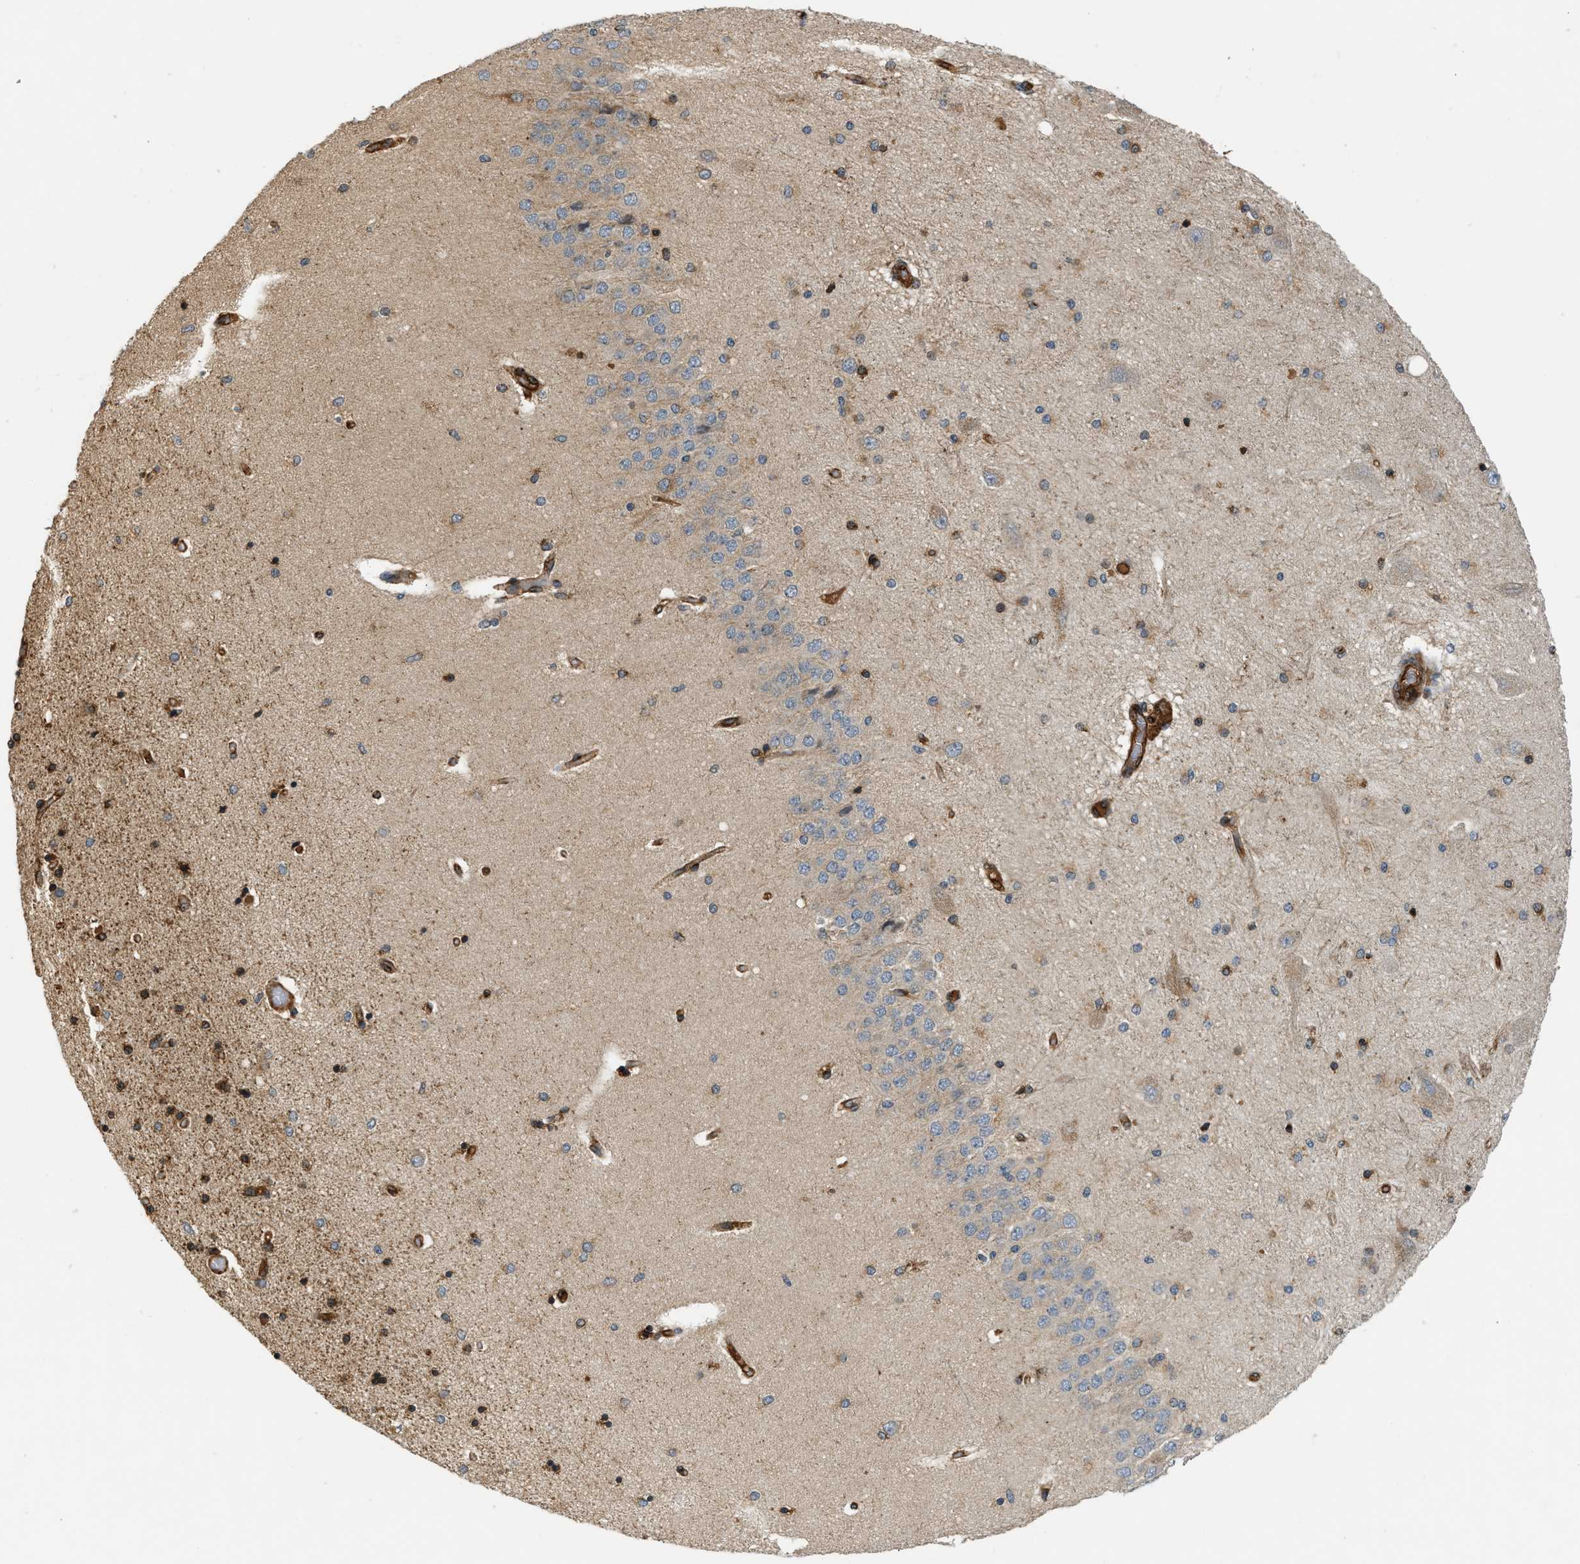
{"staining": {"intensity": "weak", "quantity": "25%-75%", "location": "cytoplasmic/membranous"}, "tissue": "hippocampus", "cell_type": "Glial cells", "image_type": "normal", "snomed": [{"axis": "morphology", "description": "Normal tissue, NOS"}, {"axis": "topography", "description": "Hippocampus"}], "caption": "Immunohistochemistry photomicrograph of unremarkable hippocampus: human hippocampus stained using immunohistochemistry demonstrates low levels of weak protein expression localized specifically in the cytoplasmic/membranous of glial cells, appearing as a cytoplasmic/membranous brown color.", "gene": "HIP1", "patient": {"sex": "female", "age": 54}}